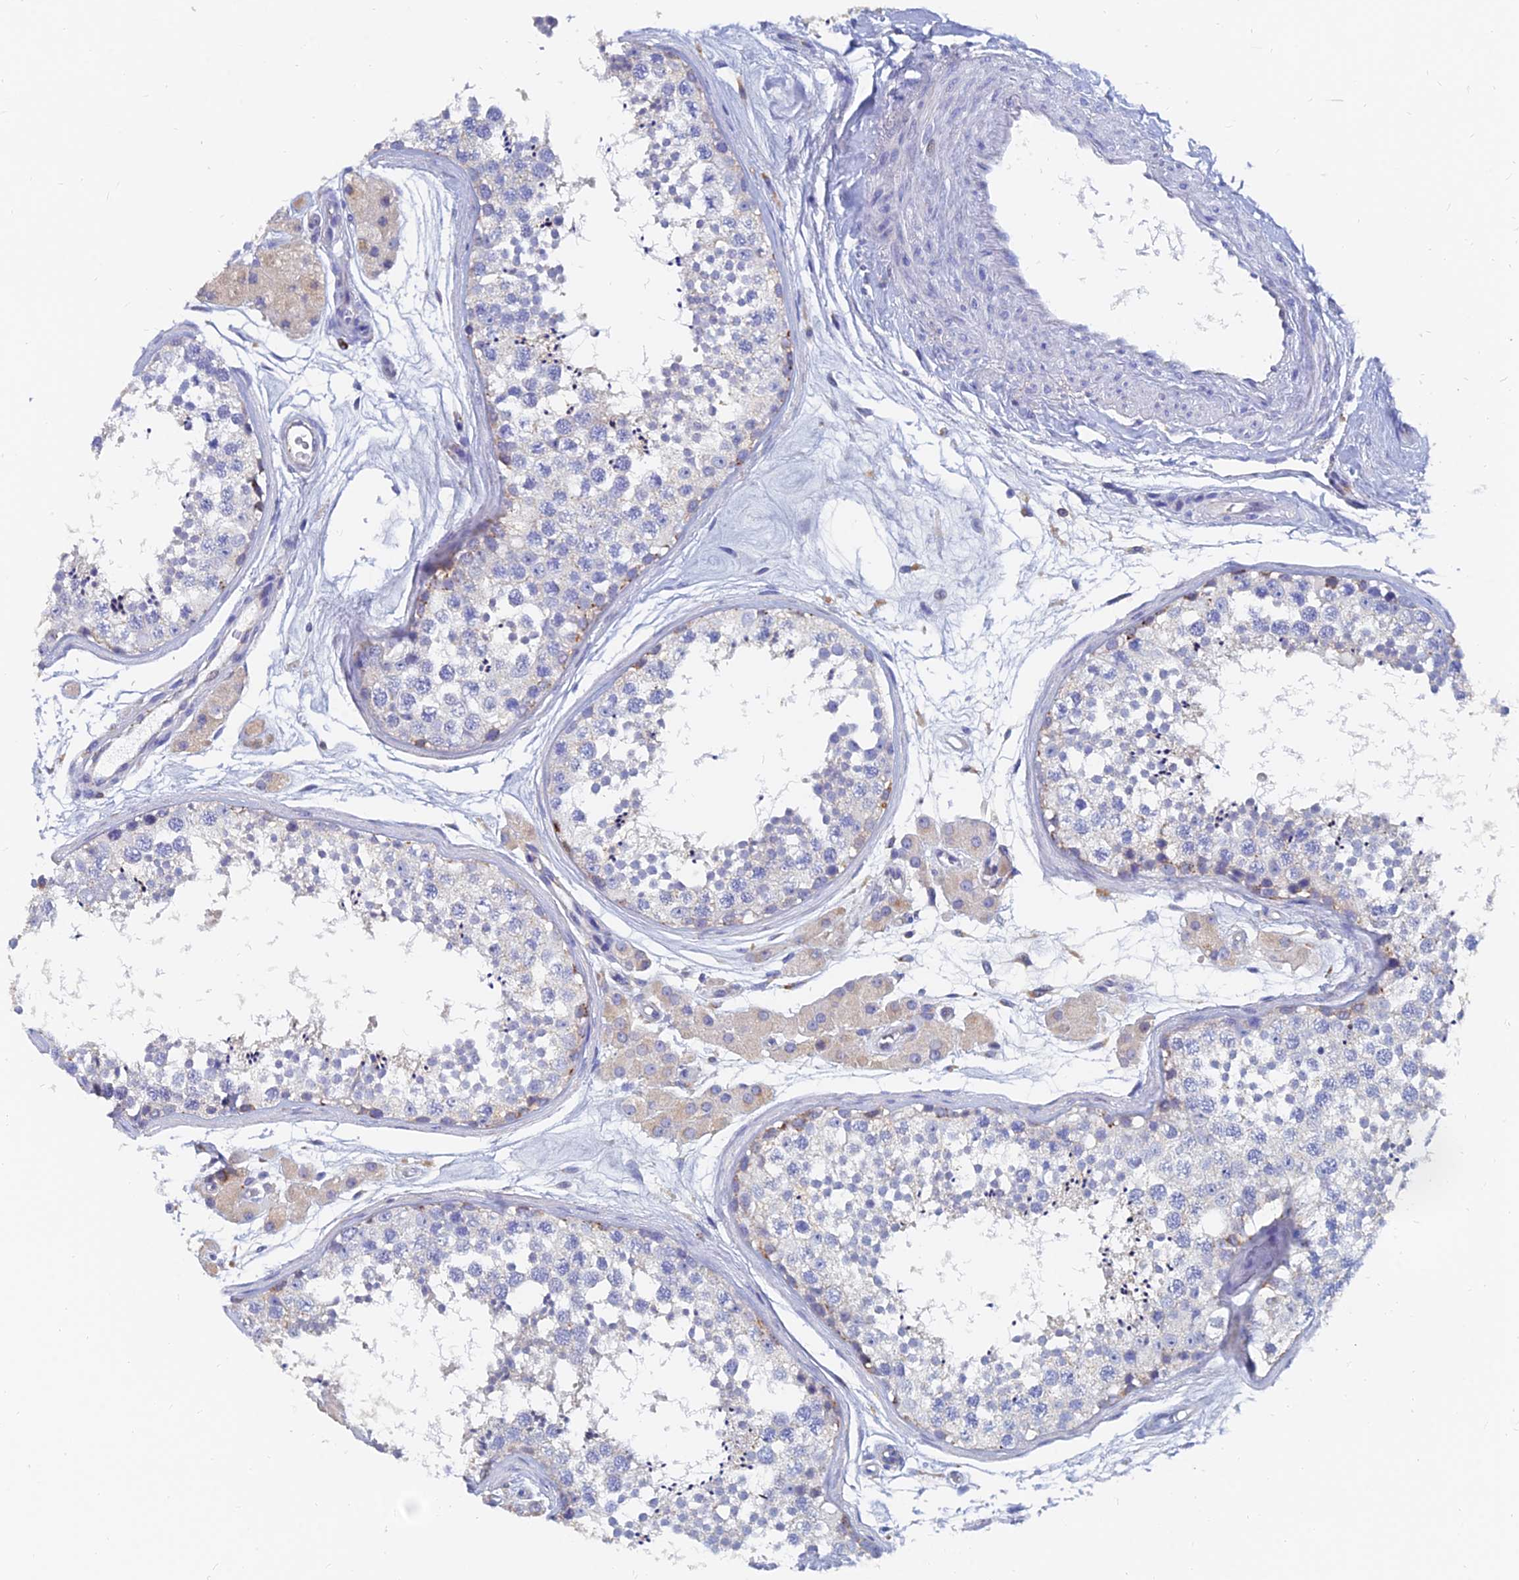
{"staining": {"intensity": "moderate", "quantity": "<25%", "location": "cytoplasmic/membranous"}, "tissue": "testis", "cell_type": "Cells in seminiferous ducts", "image_type": "normal", "snomed": [{"axis": "morphology", "description": "Normal tissue, NOS"}, {"axis": "topography", "description": "Testis"}], "caption": "An immunohistochemistry histopathology image of normal tissue is shown. Protein staining in brown labels moderate cytoplasmic/membranous positivity in testis within cells in seminiferous ducts. (brown staining indicates protein expression, while blue staining denotes nuclei).", "gene": "SPNS1", "patient": {"sex": "male", "age": 56}}